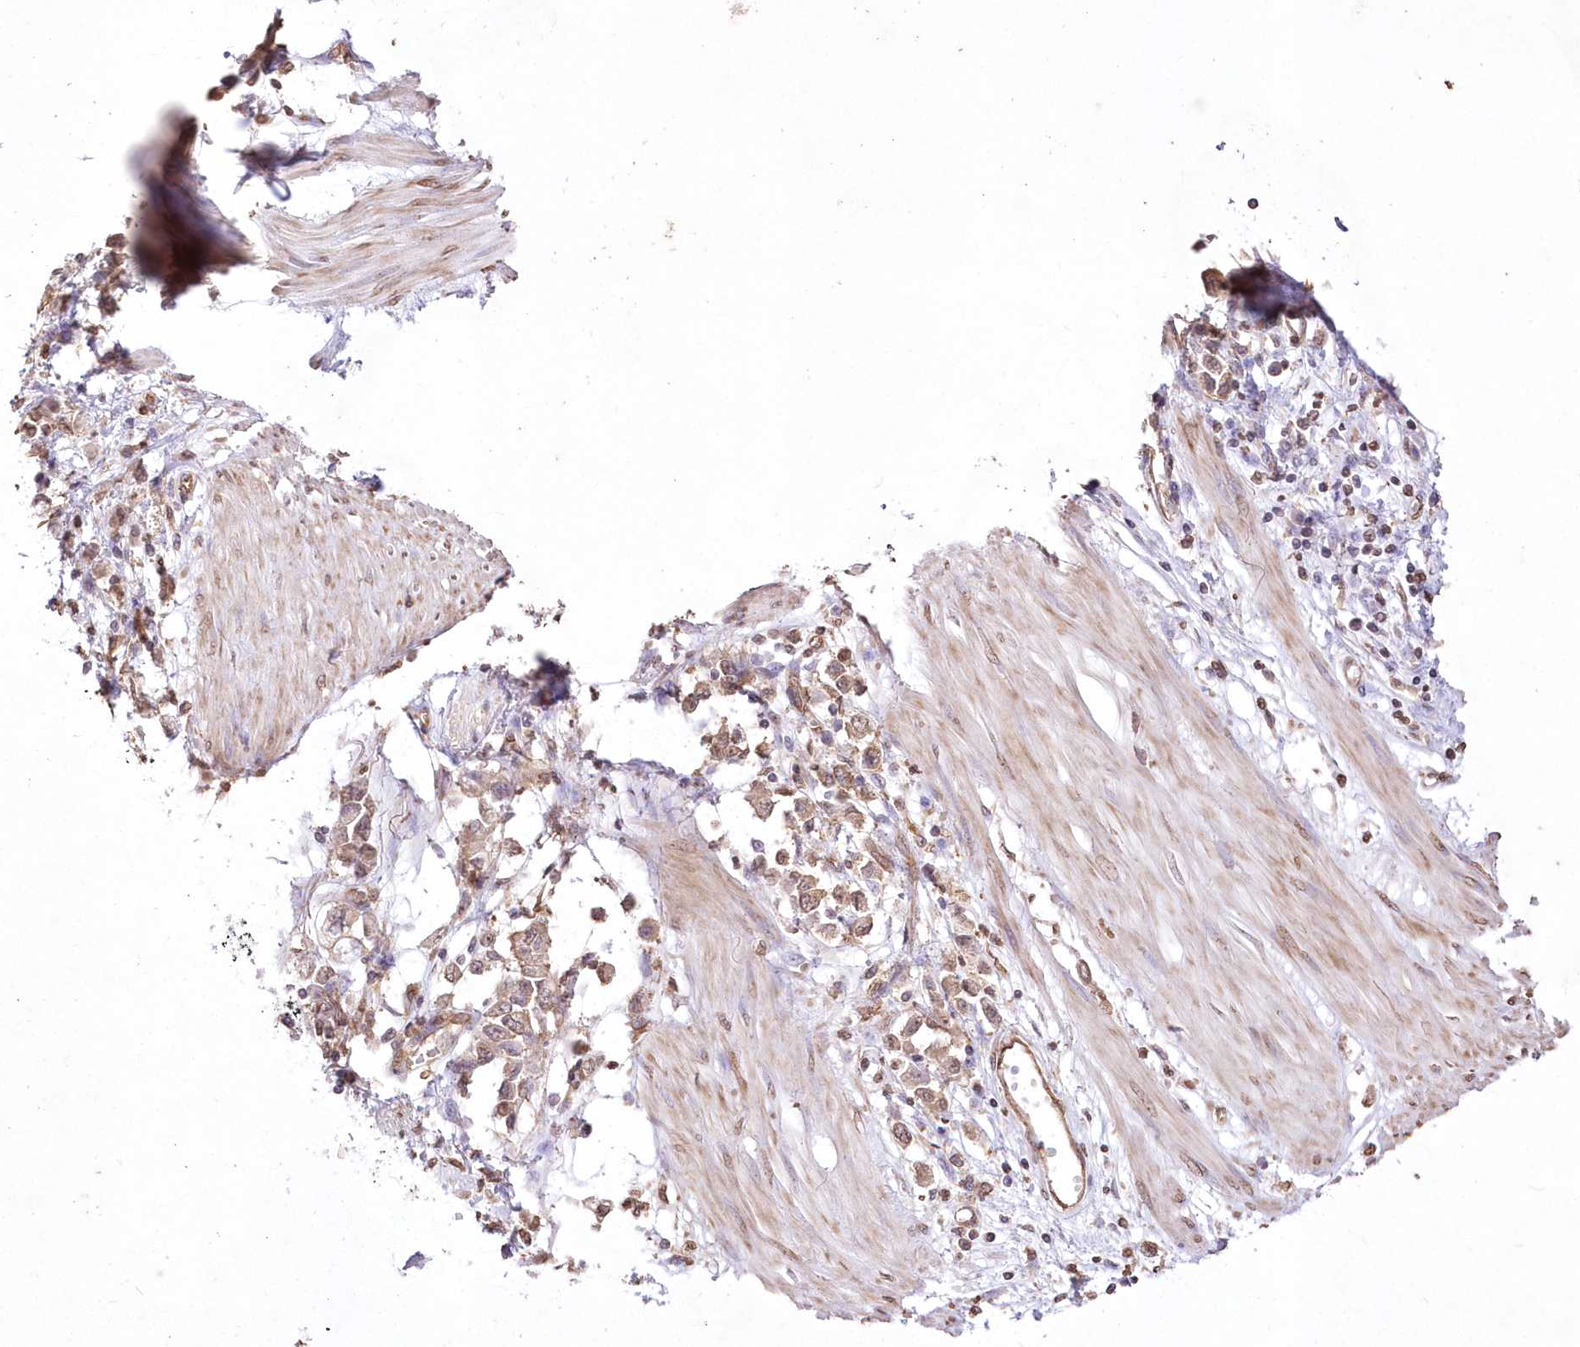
{"staining": {"intensity": "weak", "quantity": ">75%", "location": "cytoplasmic/membranous,nuclear"}, "tissue": "stomach cancer", "cell_type": "Tumor cells", "image_type": "cancer", "snomed": [{"axis": "morphology", "description": "Adenocarcinoma, NOS"}, {"axis": "topography", "description": "Stomach"}], "caption": "Immunohistochemical staining of human stomach cancer (adenocarcinoma) displays weak cytoplasmic/membranous and nuclear protein expression in about >75% of tumor cells. (DAB (3,3'-diaminobenzidine) = brown stain, brightfield microscopy at high magnification).", "gene": "FCHO2", "patient": {"sex": "female", "age": 76}}